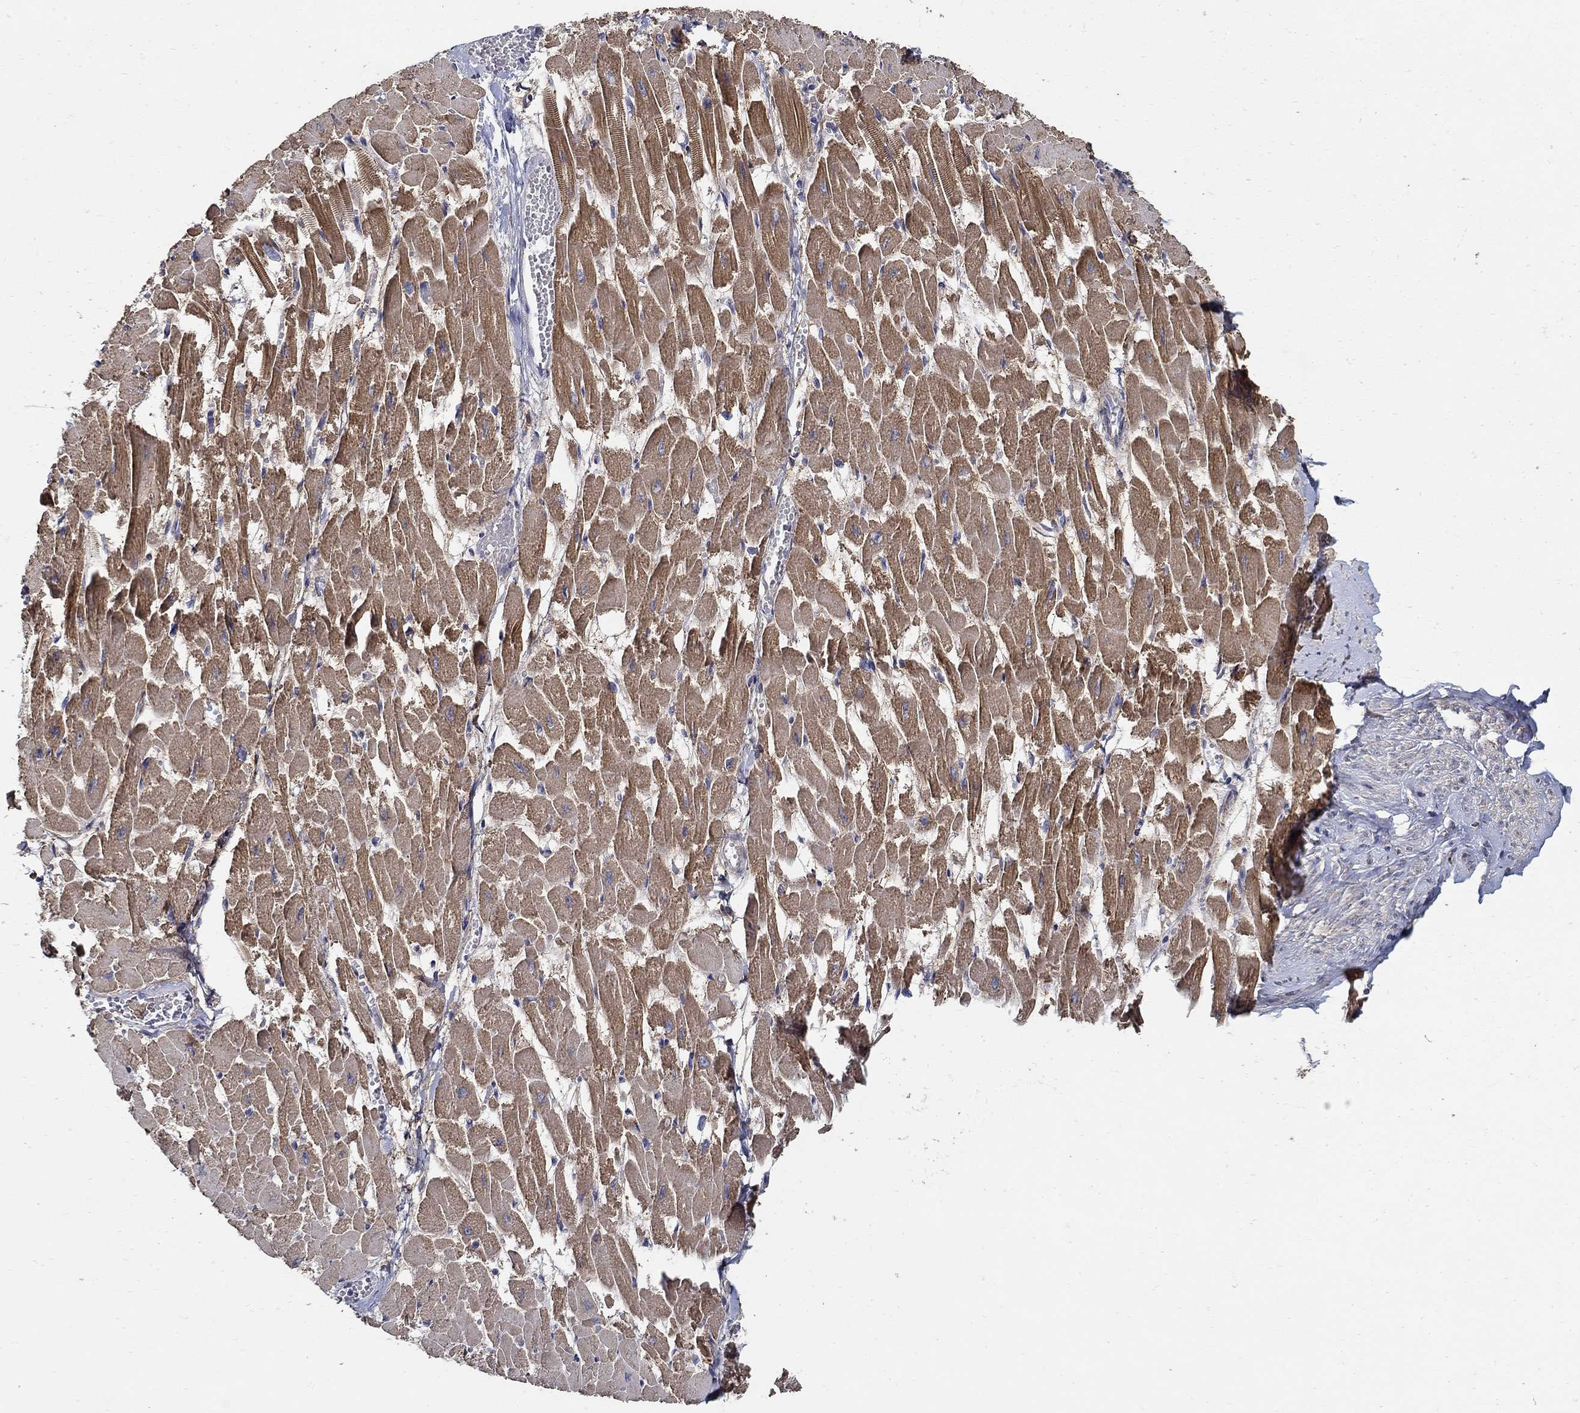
{"staining": {"intensity": "moderate", "quantity": "25%-75%", "location": "cytoplasmic/membranous"}, "tissue": "heart muscle", "cell_type": "Cardiomyocytes", "image_type": "normal", "snomed": [{"axis": "morphology", "description": "Normal tissue, NOS"}, {"axis": "topography", "description": "Heart"}], "caption": "The image exhibits staining of benign heart muscle, revealing moderate cytoplasmic/membranous protein staining (brown color) within cardiomyocytes.", "gene": "EMILIN3", "patient": {"sex": "female", "age": 52}}